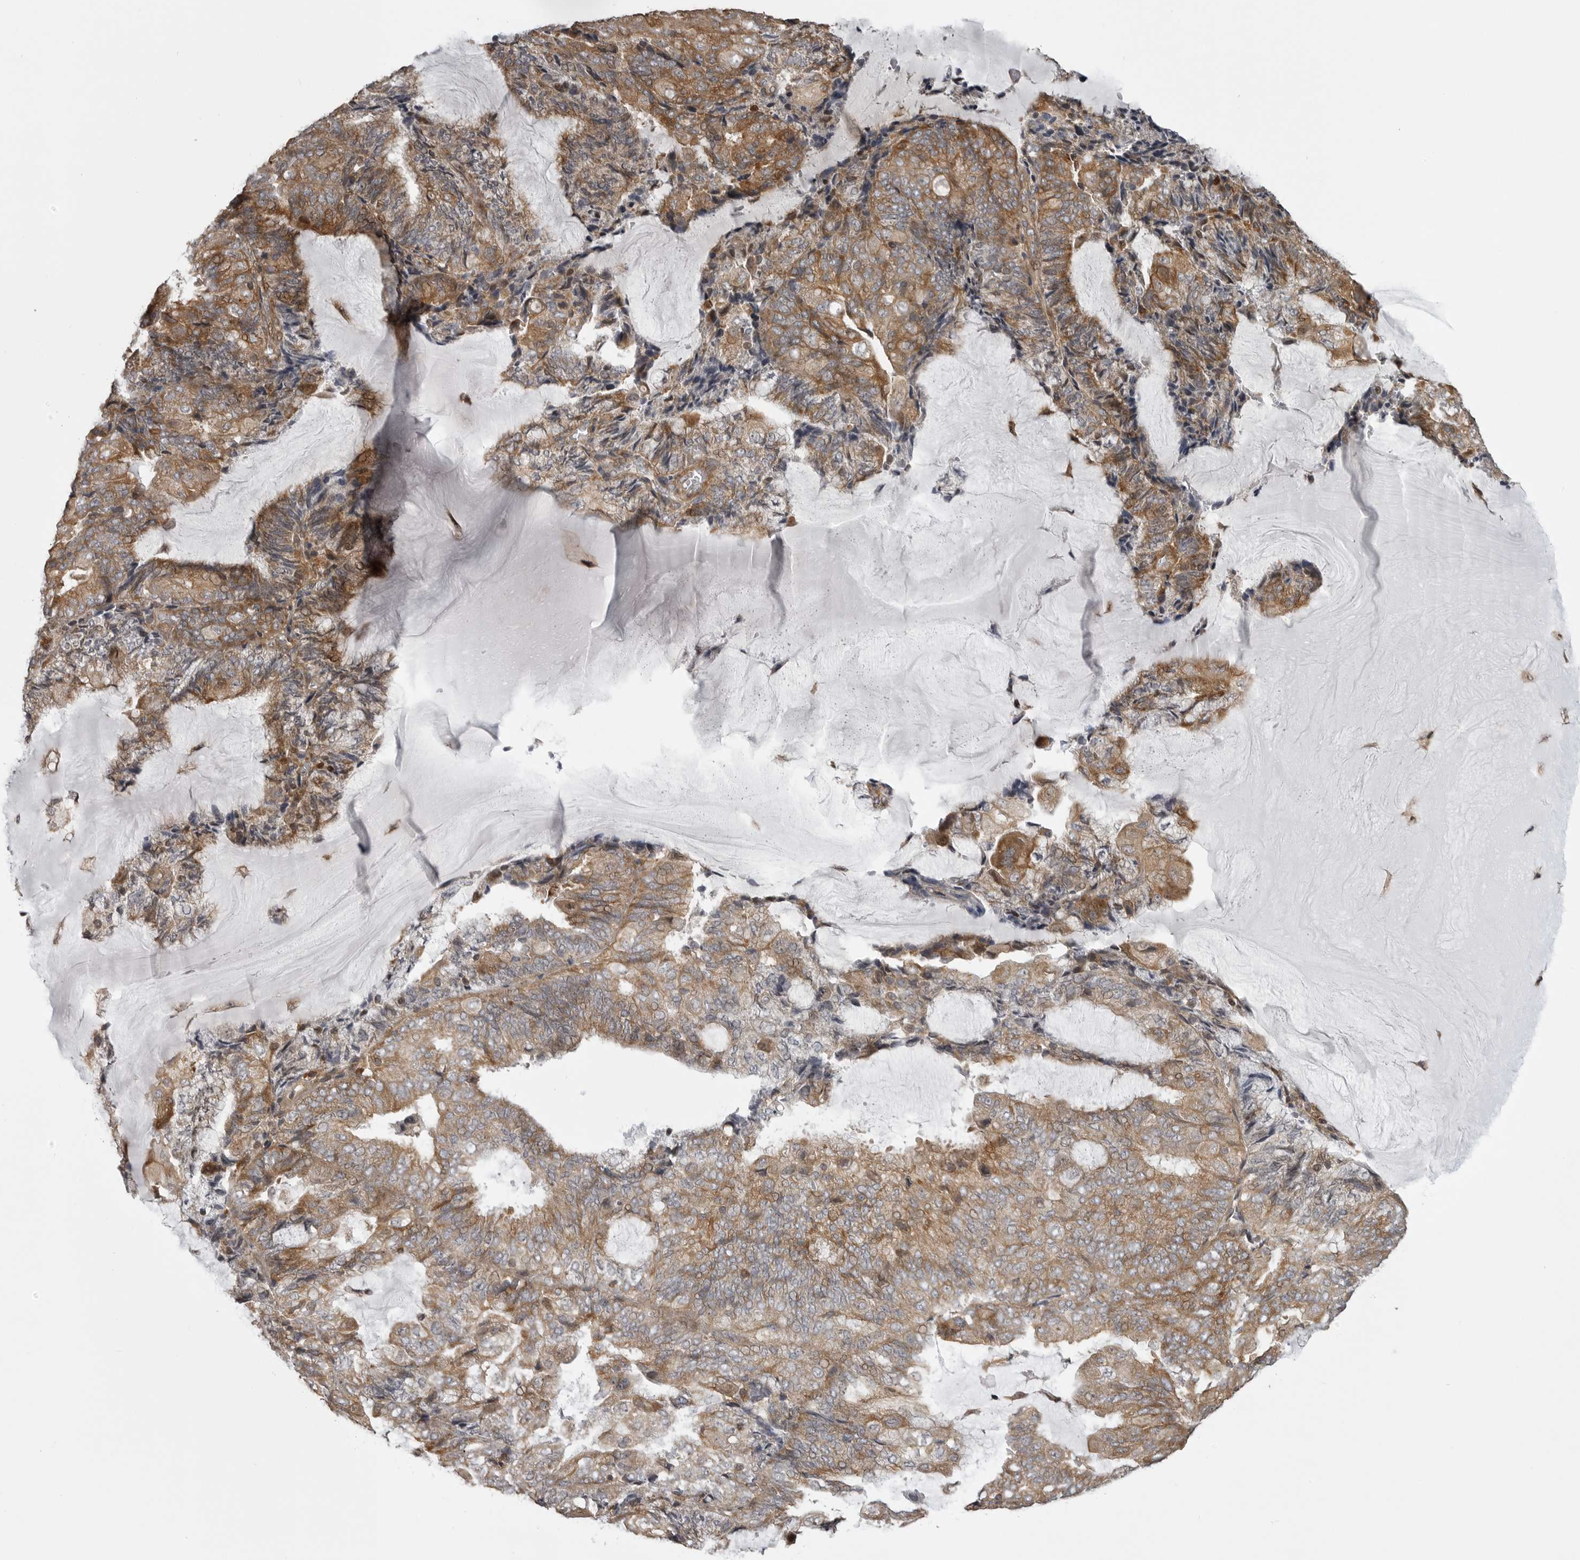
{"staining": {"intensity": "moderate", "quantity": ">75%", "location": "cytoplasmic/membranous"}, "tissue": "endometrial cancer", "cell_type": "Tumor cells", "image_type": "cancer", "snomed": [{"axis": "morphology", "description": "Adenocarcinoma, NOS"}, {"axis": "topography", "description": "Endometrium"}], "caption": "Protein staining shows moderate cytoplasmic/membranous staining in about >75% of tumor cells in endometrial cancer (adenocarcinoma).", "gene": "ZNRF1", "patient": {"sex": "female", "age": 81}}